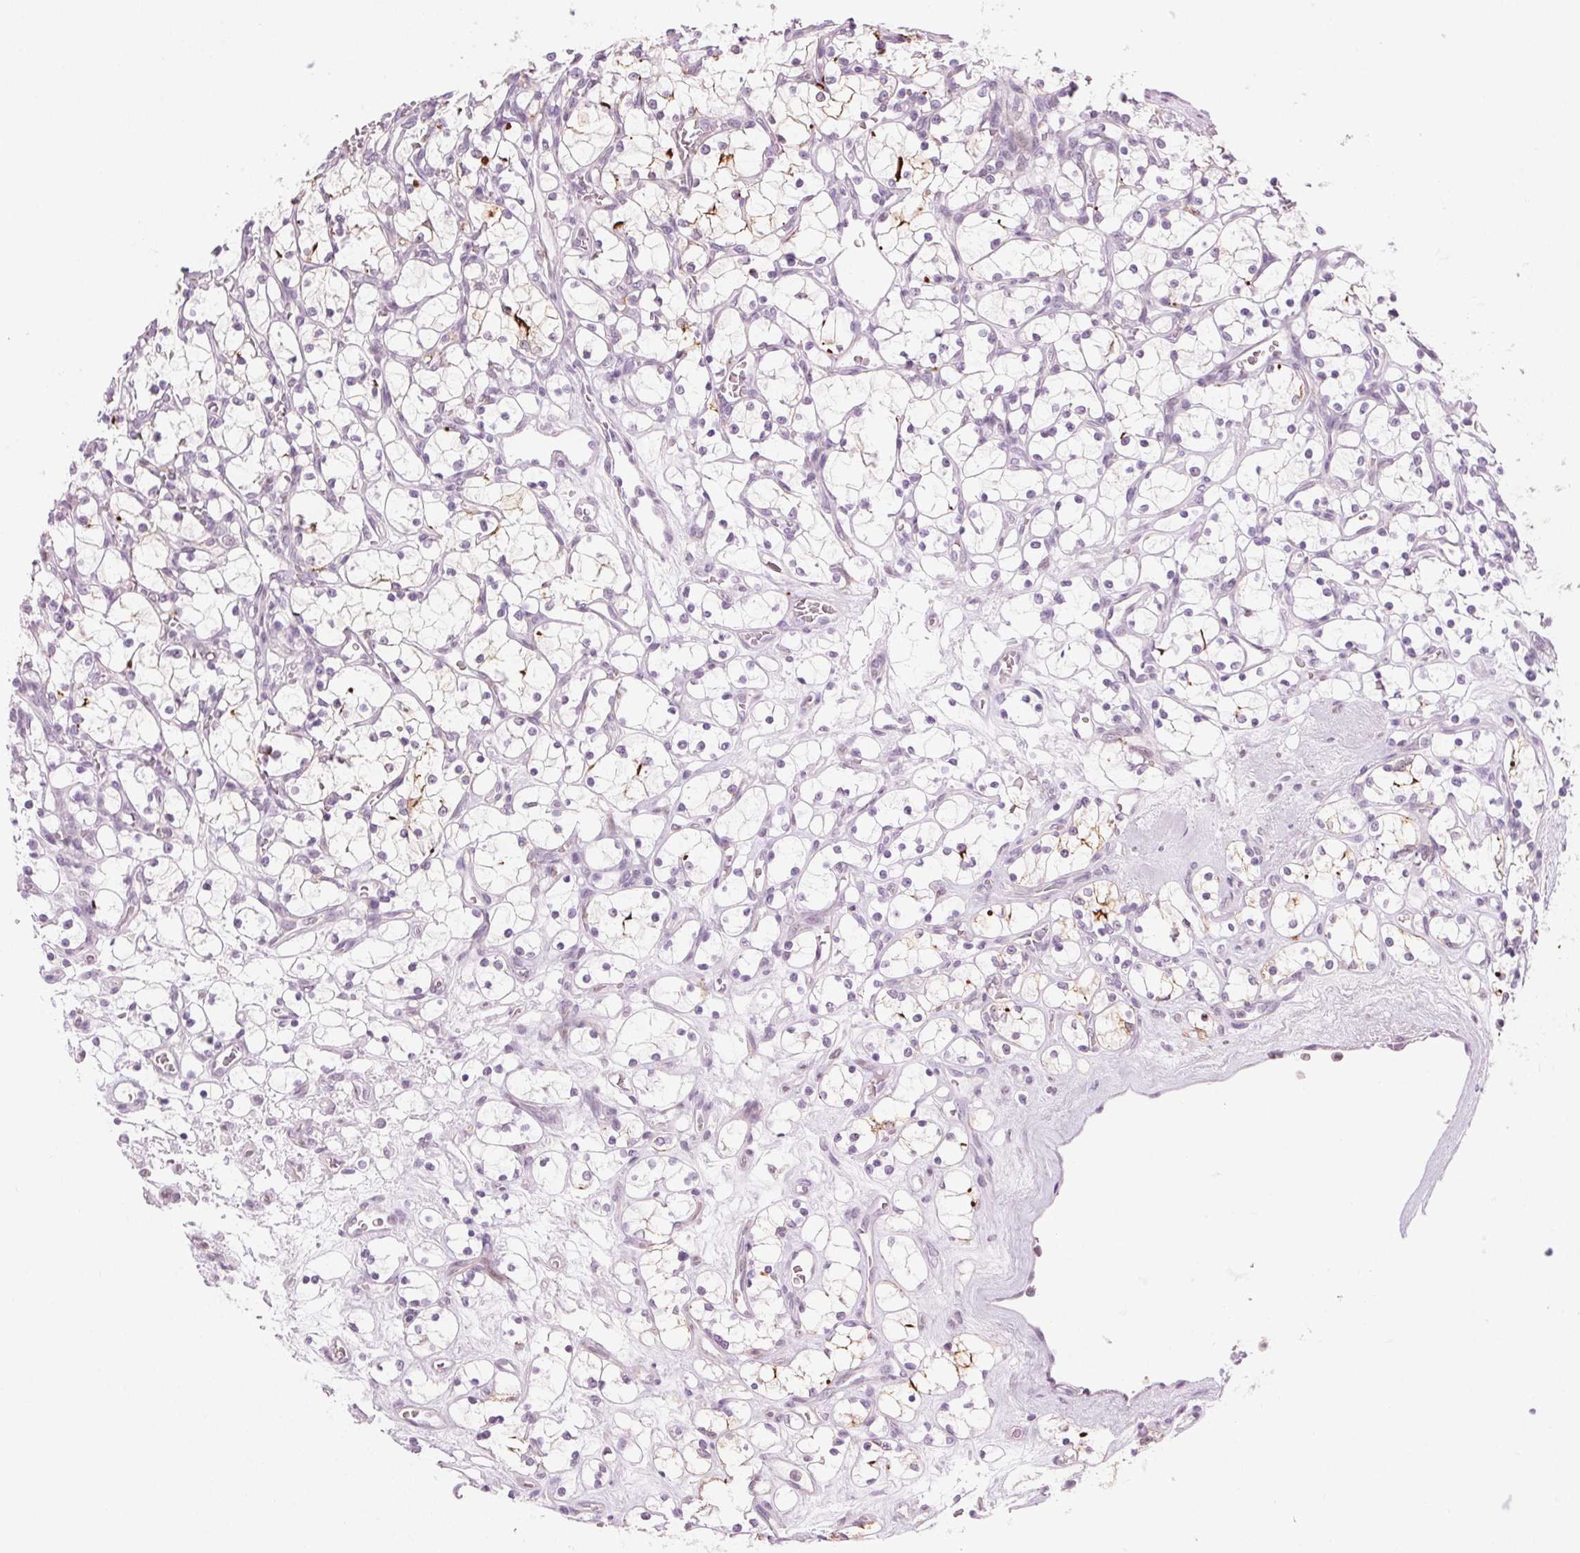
{"staining": {"intensity": "negative", "quantity": "none", "location": "none"}, "tissue": "renal cancer", "cell_type": "Tumor cells", "image_type": "cancer", "snomed": [{"axis": "morphology", "description": "Adenocarcinoma, NOS"}, {"axis": "topography", "description": "Kidney"}], "caption": "DAB (3,3'-diaminobenzidine) immunohistochemical staining of renal cancer shows no significant staining in tumor cells.", "gene": "SLC6A19", "patient": {"sex": "female", "age": 69}}